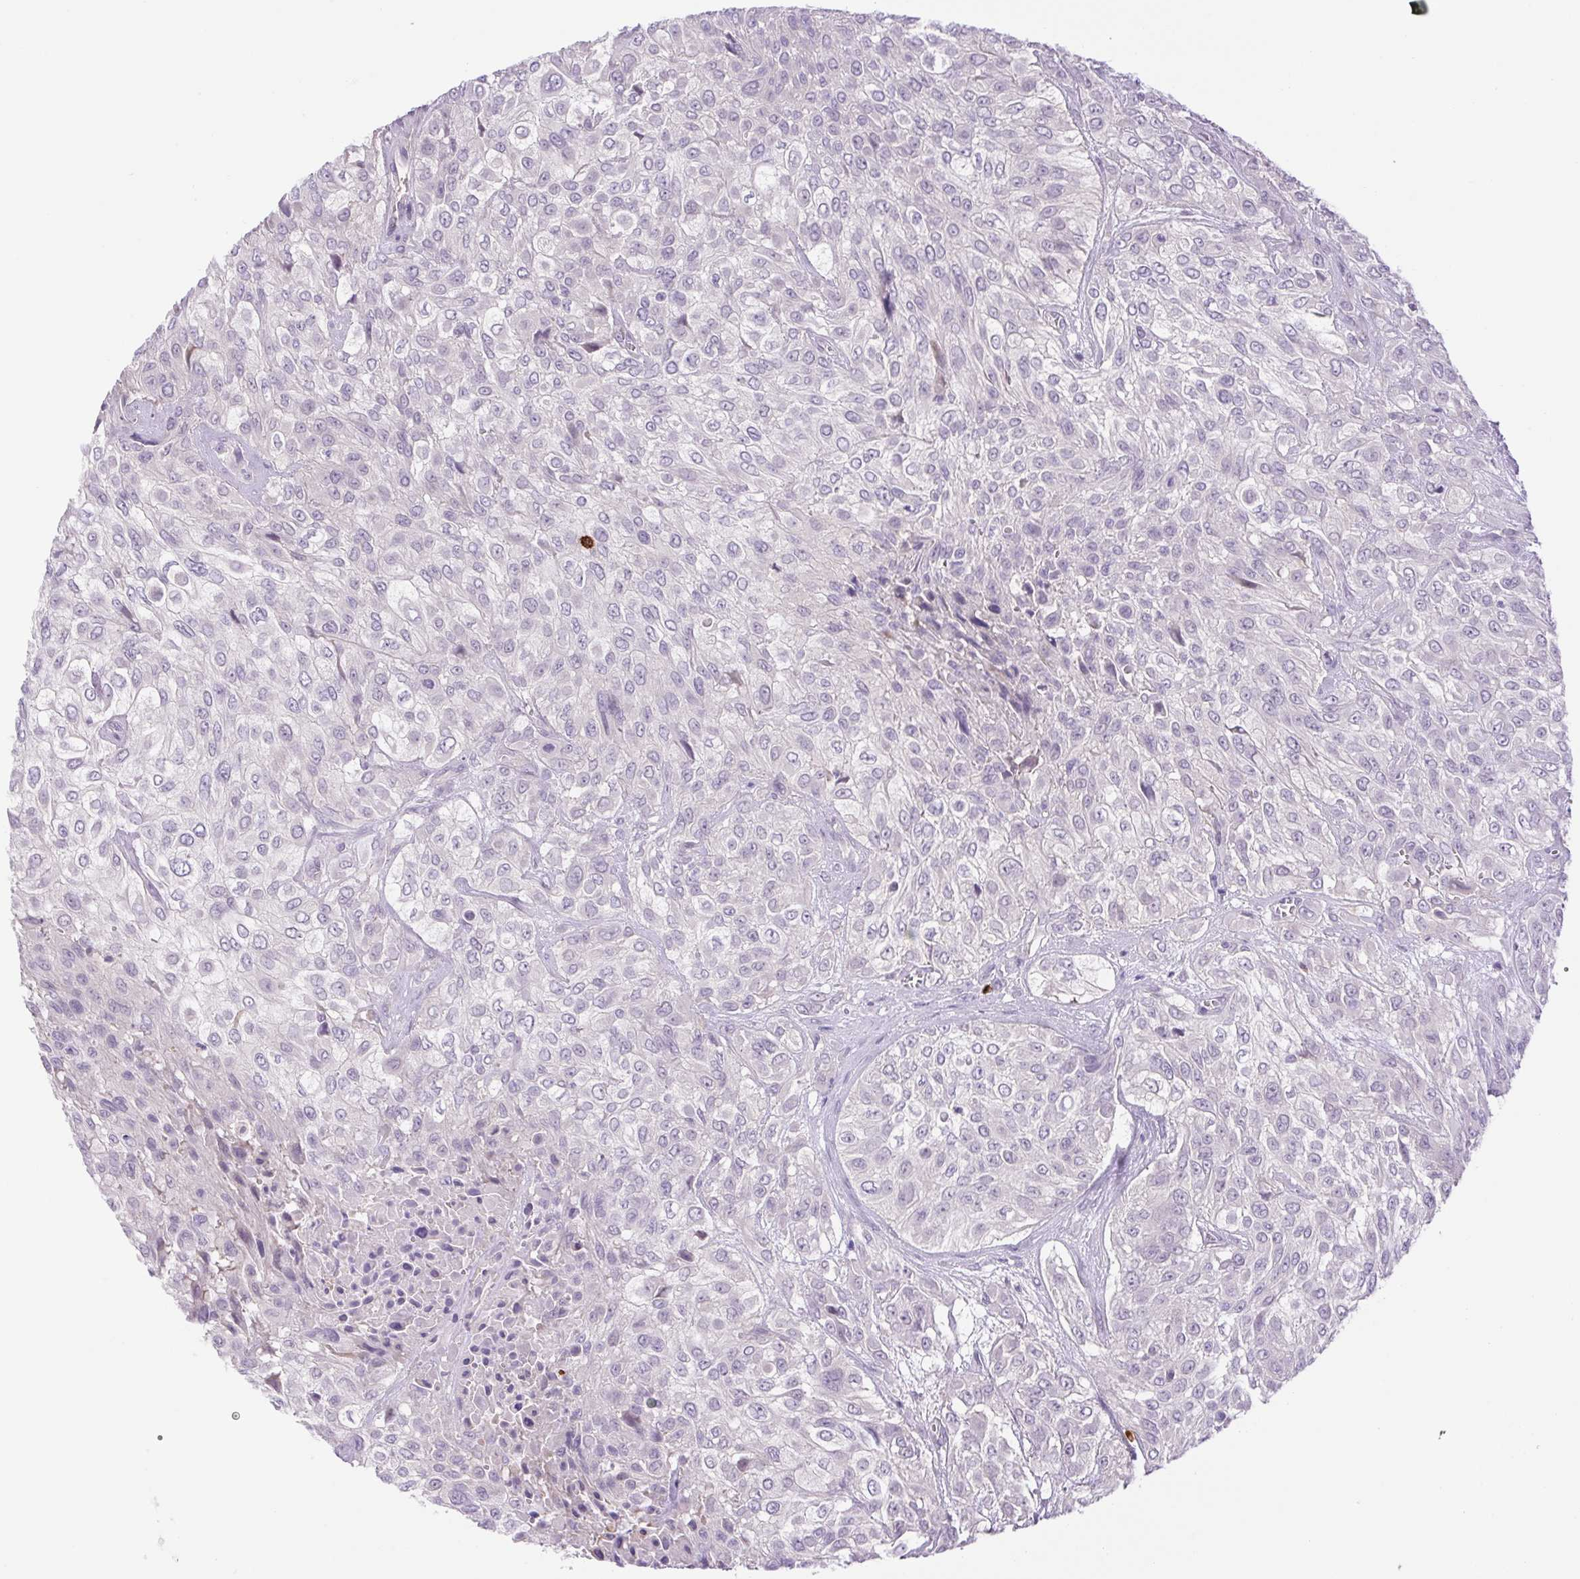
{"staining": {"intensity": "negative", "quantity": "none", "location": "none"}, "tissue": "urothelial cancer", "cell_type": "Tumor cells", "image_type": "cancer", "snomed": [{"axis": "morphology", "description": "Urothelial carcinoma, High grade"}, {"axis": "topography", "description": "Urinary bladder"}], "caption": "Immunohistochemical staining of human high-grade urothelial carcinoma exhibits no significant expression in tumor cells.", "gene": "FAM177B", "patient": {"sex": "male", "age": 57}}